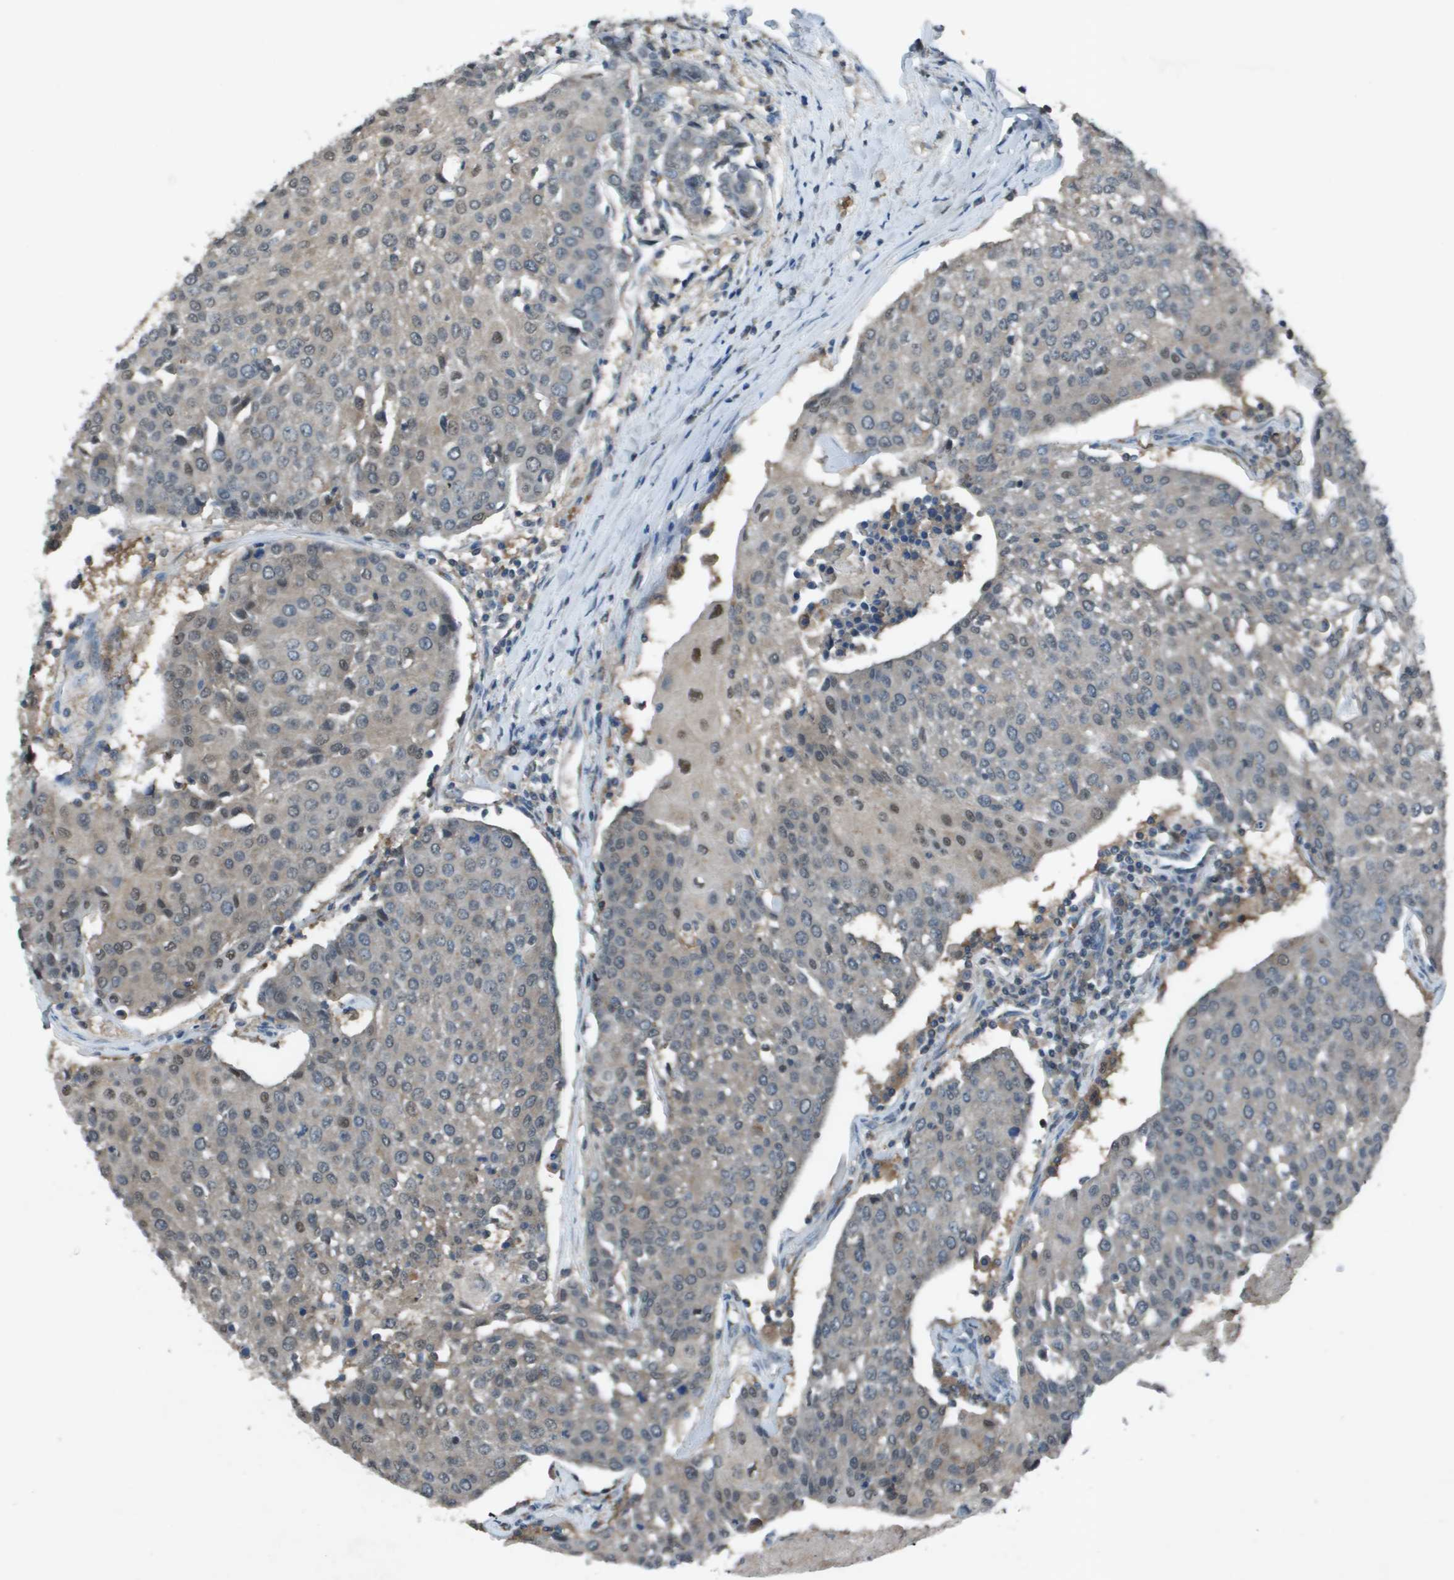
{"staining": {"intensity": "weak", "quantity": "25%-75%", "location": "cytoplasmic/membranous,nuclear"}, "tissue": "urothelial cancer", "cell_type": "Tumor cells", "image_type": "cancer", "snomed": [{"axis": "morphology", "description": "Urothelial carcinoma, High grade"}, {"axis": "topography", "description": "Urinary bladder"}], "caption": "Urothelial cancer tissue exhibits weak cytoplasmic/membranous and nuclear expression in approximately 25%-75% of tumor cells", "gene": "CAMK4", "patient": {"sex": "female", "age": 85}}